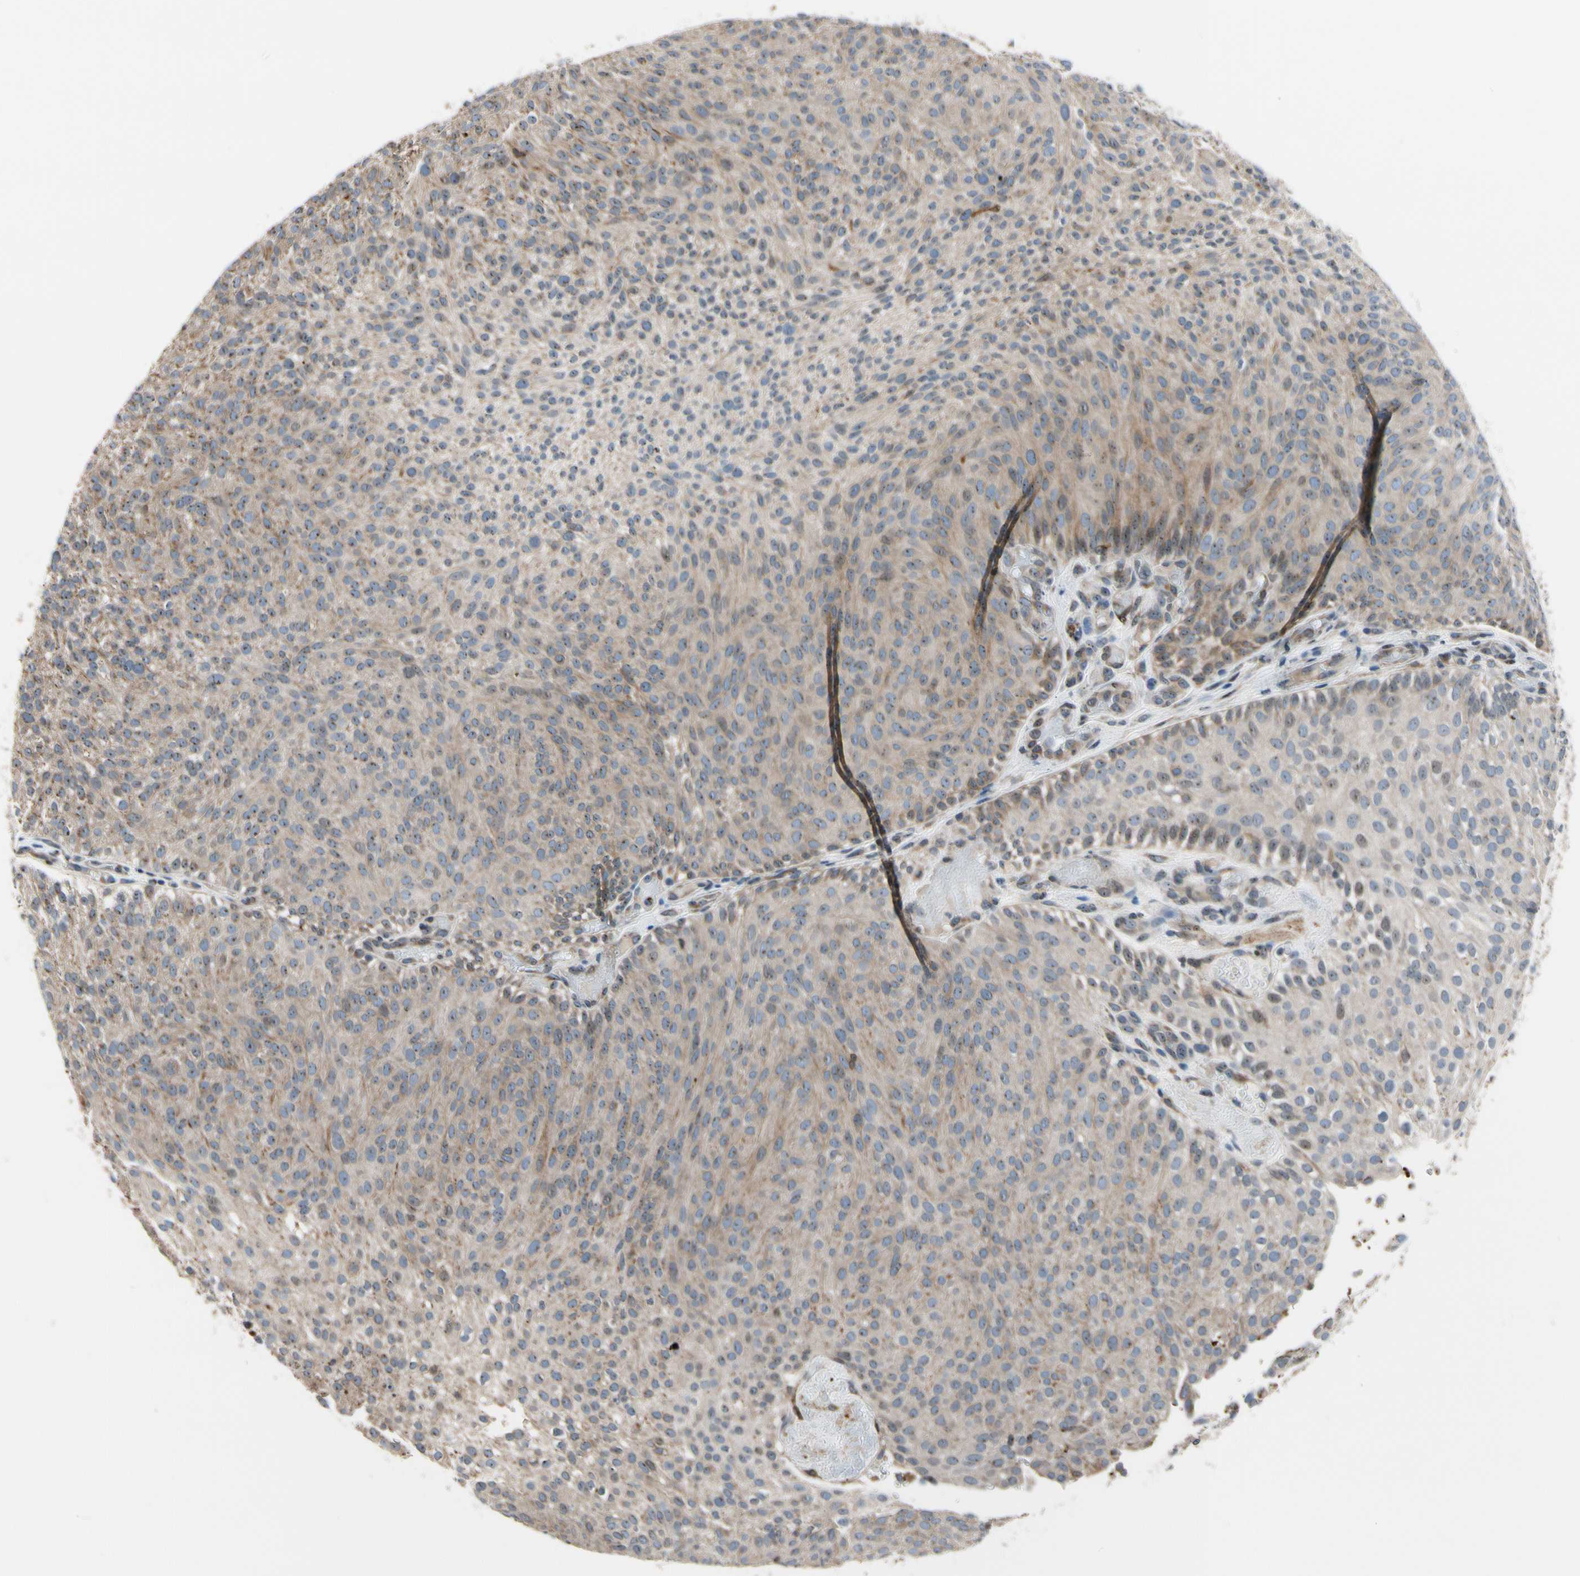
{"staining": {"intensity": "weak", "quantity": ">75%", "location": "cytoplasmic/membranous"}, "tissue": "urothelial cancer", "cell_type": "Tumor cells", "image_type": "cancer", "snomed": [{"axis": "morphology", "description": "Urothelial carcinoma, Low grade"}, {"axis": "topography", "description": "Urinary bladder"}], "caption": "Immunohistochemistry (IHC) photomicrograph of human low-grade urothelial carcinoma stained for a protein (brown), which displays low levels of weak cytoplasmic/membranous staining in about >75% of tumor cells.", "gene": "TMED7", "patient": {"sex": "male", "age": 78}}